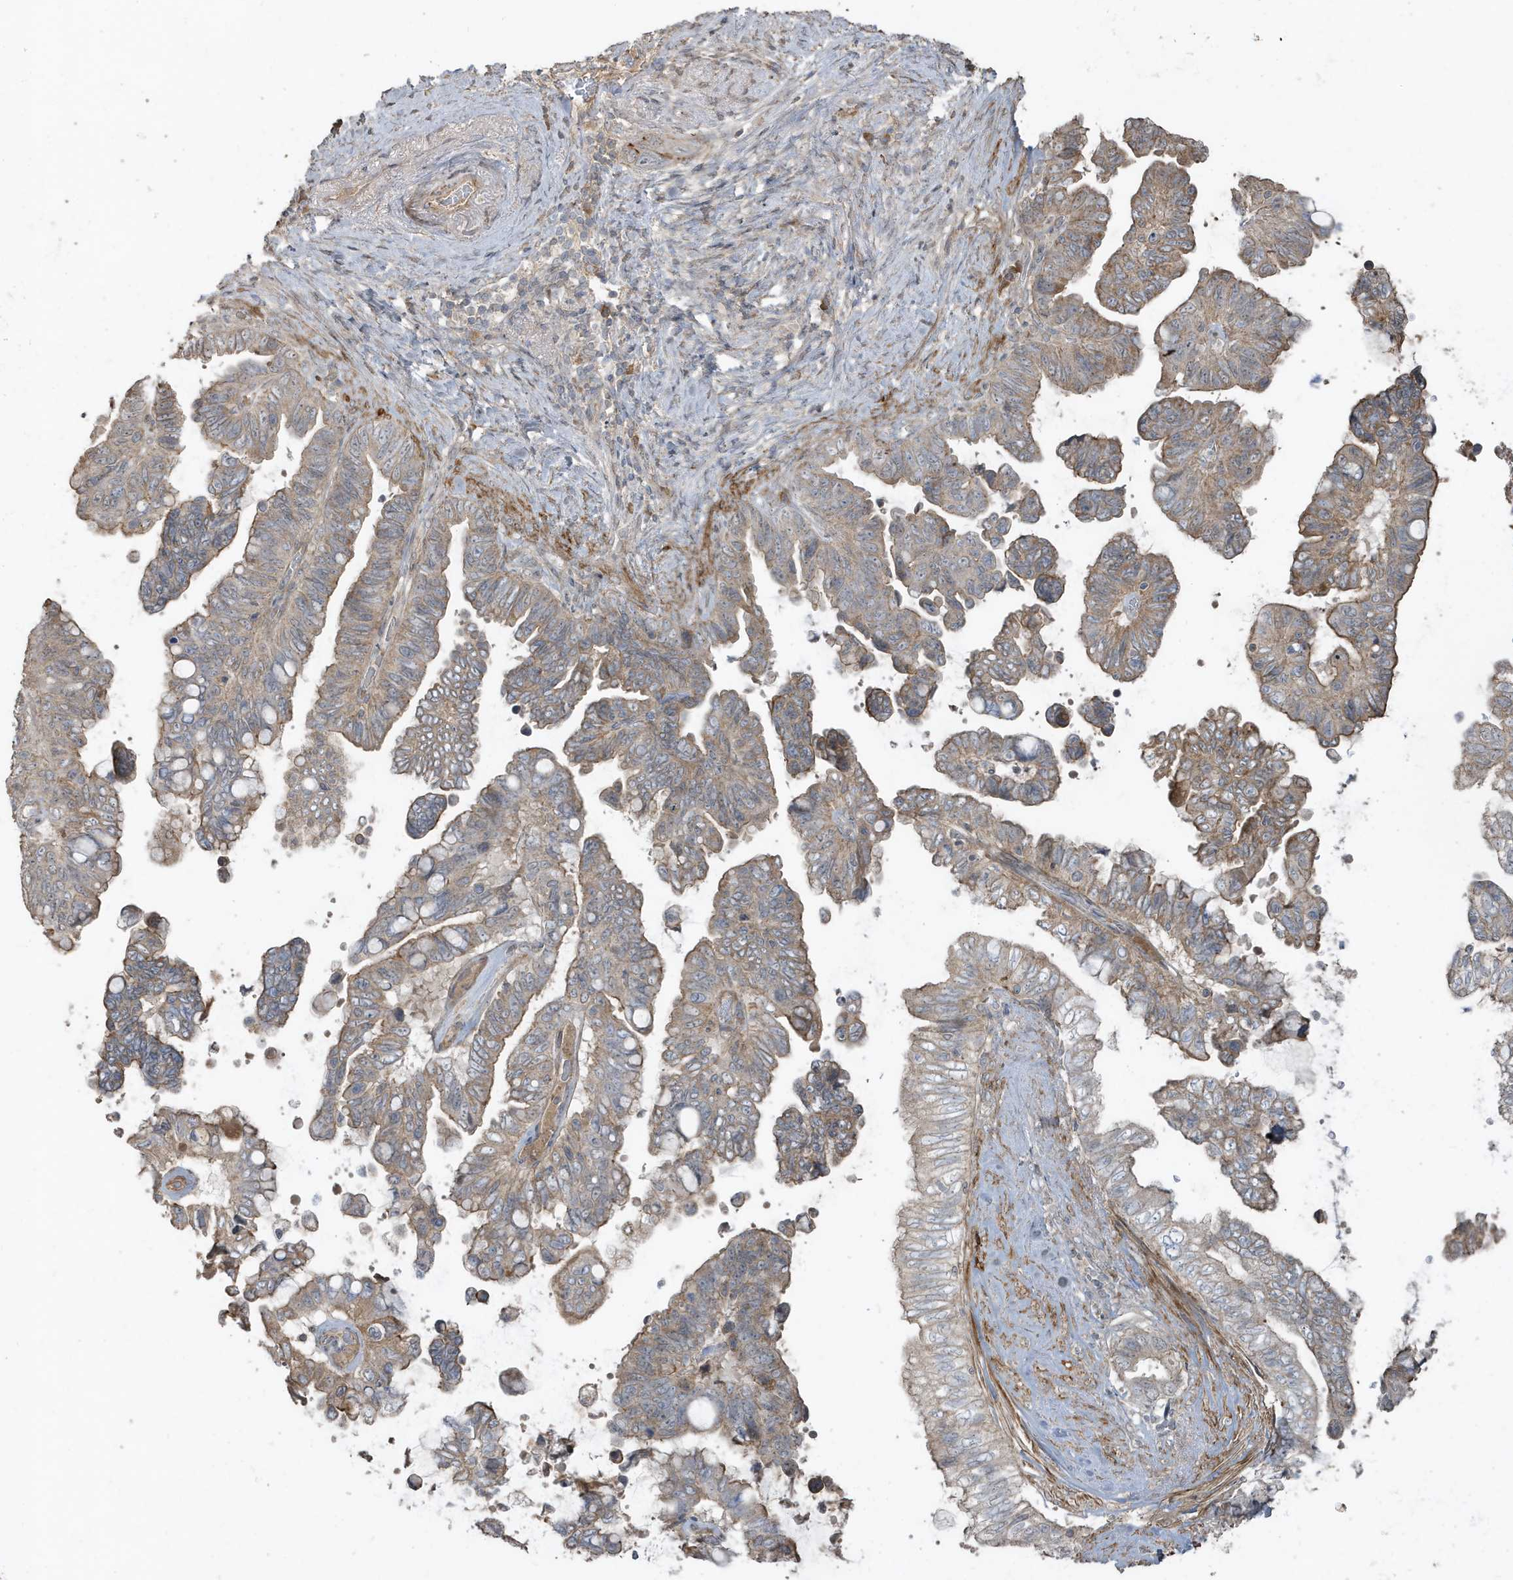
{"staining": {"intensity": "weak", "quantity": "25%-75%", "location": "cytoplasmic/membranous"}, "tissue": "pancreatic cancer", "cell_type": "Tumor cells", "image_type": "cancer", "snomed": [{"axis": "morphology", "description": "Adenocarcinoma, NOS"}, {"axis": "topography", "description": "Pancreas"}], "caption": "Immunohistochemistry (IHC) of human pancreatic cancer shows low levels of weak cytoplasmic/membranous staining in approximately 25%-75% of tumor cells. Ihc stains the protein of interest in brown and the nuclei are stained blue.", "gene": "PRRT3", "patient": {"sex": "female", "age": 72}}